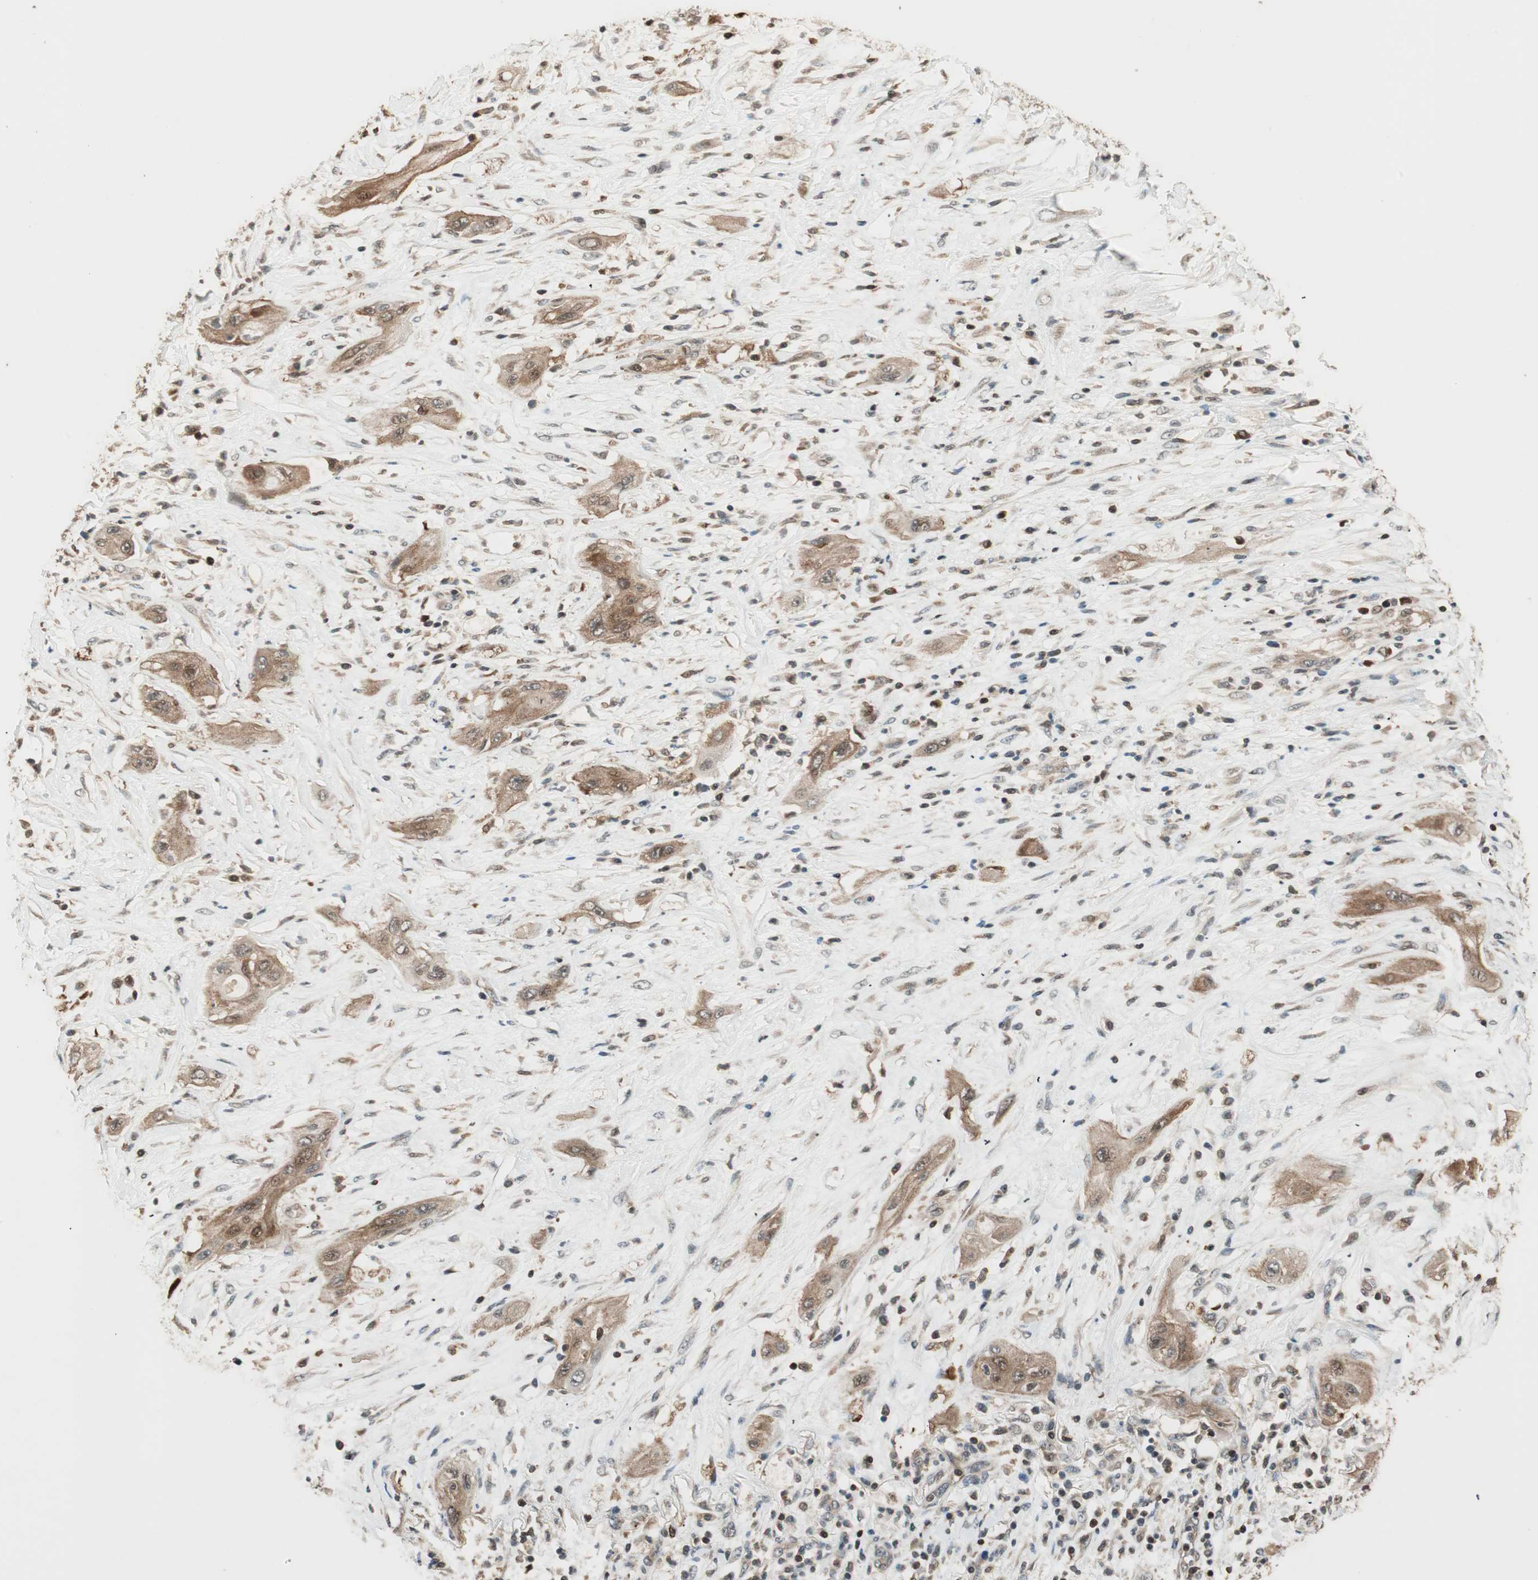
{"staining": {"intensity": "moderate", "quantity": ">75%", "location": "cytoplasmic/membranous,nuclear"}, "tissue": "lung cancer", "cell_type": "Tumor cells", "image_type": "cancer", "snomed": [{"axis": "morphology", "description": "Squamous cell carcinoma, NOS"}, {"axis": "topography", "description": "Lung"}], "caption": "Lung cancer (squamous cell carcinoma) tissue reveals moderate cytoplasmic/membranous and nuclear positivity in approximately >75% of tumor cells, visualized by immunohistochemistry.", "gene": "CNOT4", "patient": {"sex": "female", "age": 47}}